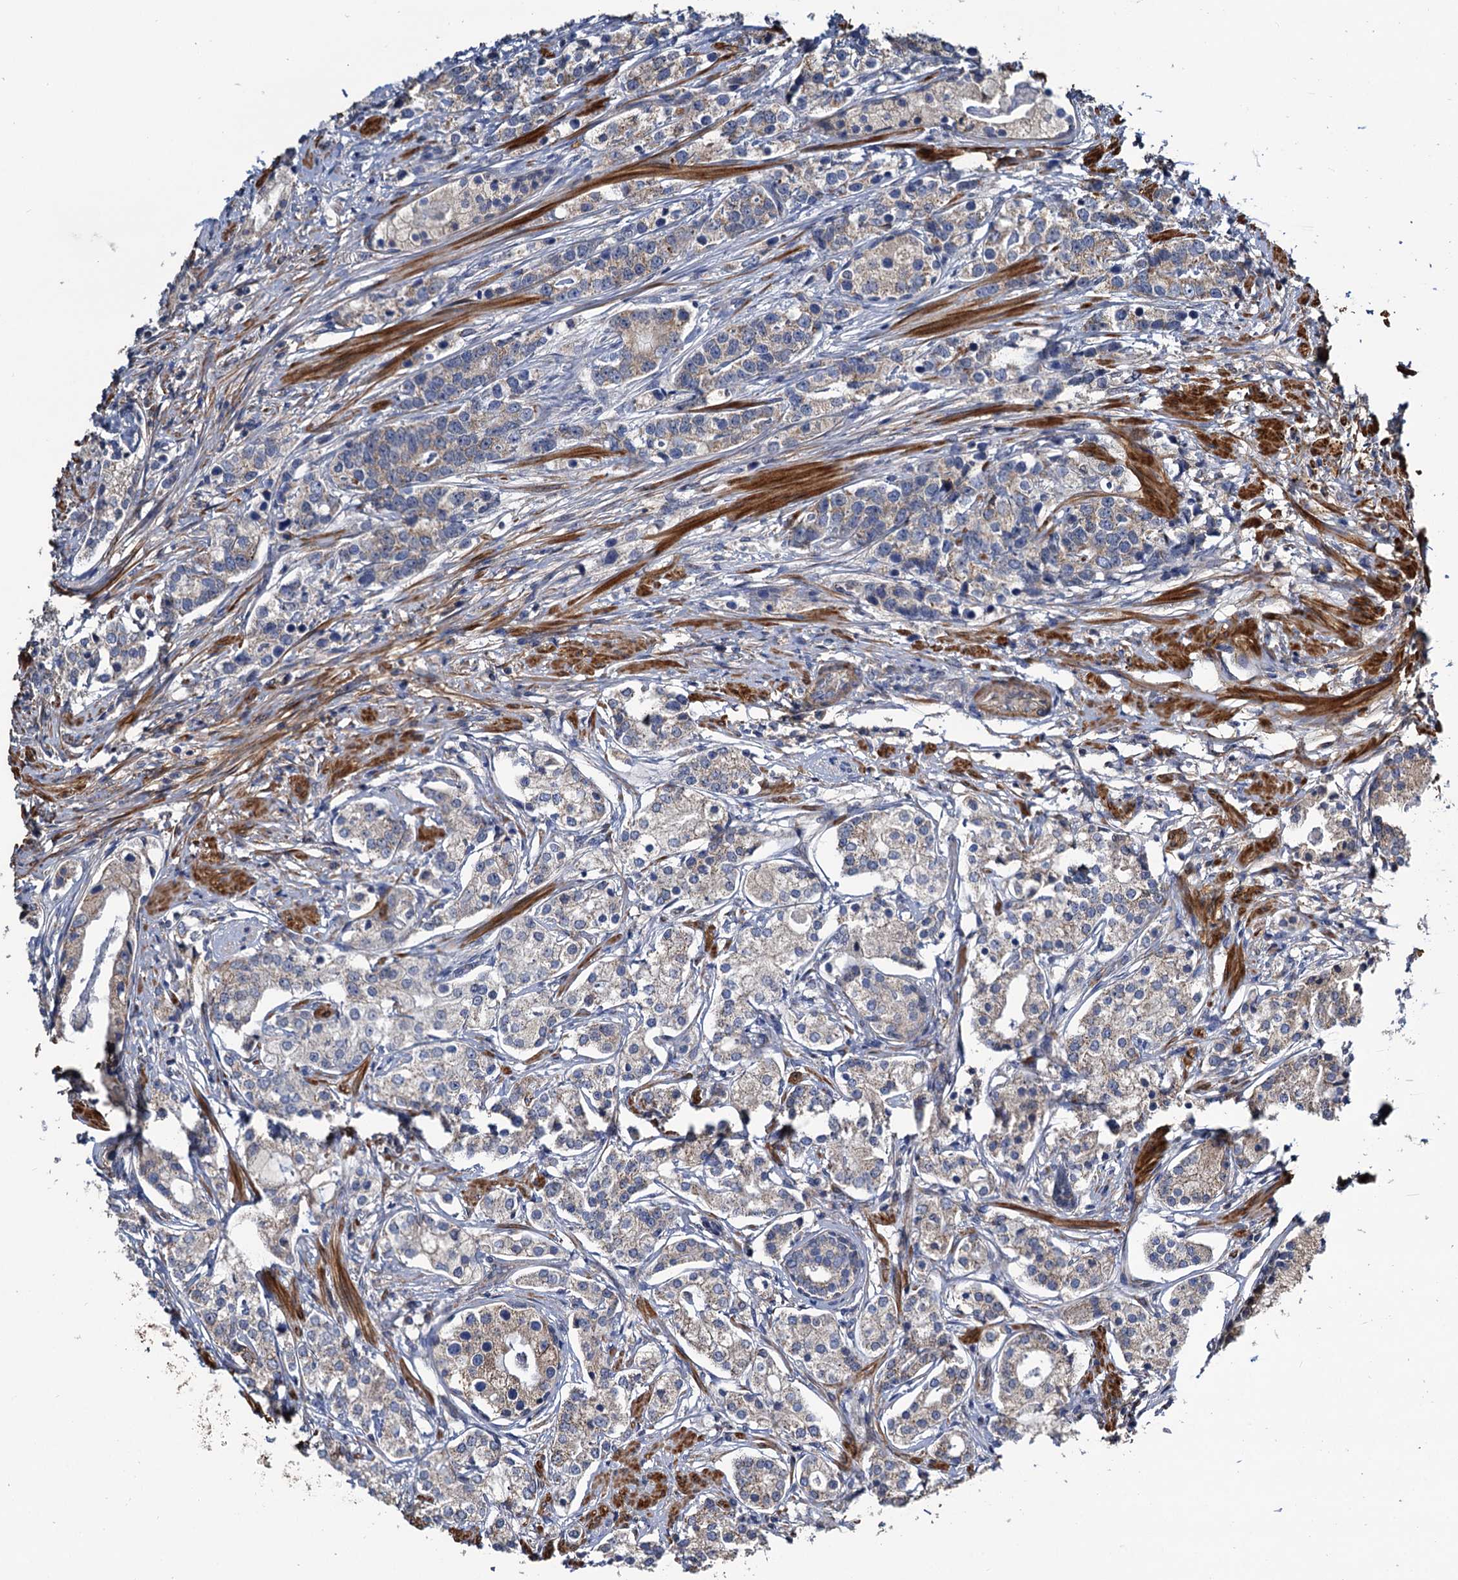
{"staining": {"intensity": "moderate", "quantity": "<25%", "location": "cytoplasmic/membranous"}, "tissue": "prostate cancer", "cell_type": "Tumor cells", "image_type": "cancer", "snomed": [{"axis": "morphology", "description": "Adenocarcinoma, High grade"}, {"axis": "topography", "description": "Prostate"}], "caption": "Human adenocarcinoma (high-grade) (prostate) stained with a brown dye reveals moderate cytoplasmic/membranous positive expression in about <25% of tumor cells.", "gene": "ALKBH7", "patient": {"sex": "male", "age": 69}}